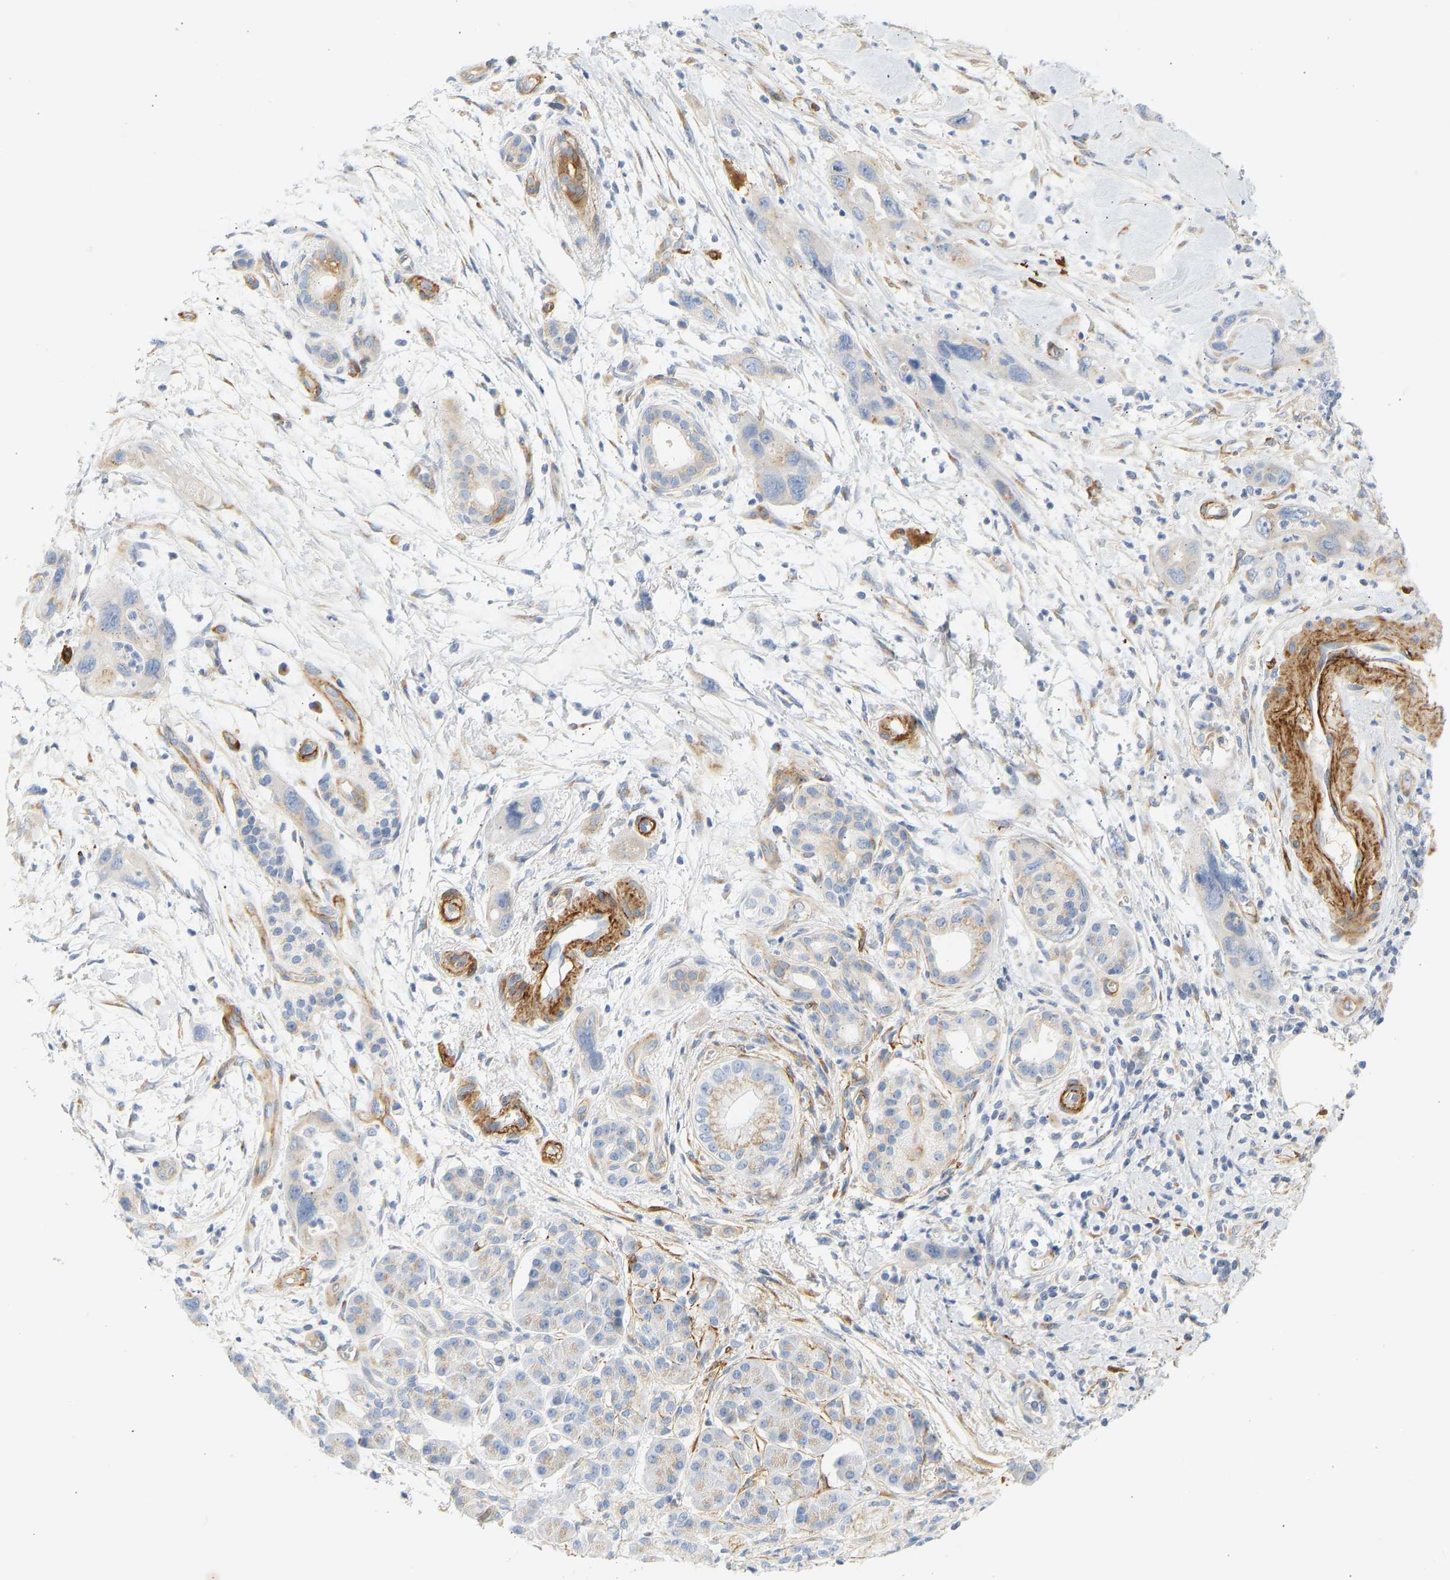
{"staining": {"intensity": "weak", "quantity": "25%-75%", "location": "cytoplasmic/membranous"}, "tissue": "pancreatic cancer", "cell_type": "Tumor cells", "image_type": "cancer", "snomed": [{"axis": "morphology", "description": "Adenocarcinoma, NOS"}, {"axis": "topography", "description": "Pancreas"}], "caption": "Immunohistochemical staining of human pancreatic cancer (adenocarcinoma) demonstrates weak cytoplasmic/membranous protein staining in approximately 25%-75% of tumor cells. (Stains: DAB in brown, nuclei in blue, Microscopy: brightfield microscopy at high magnification).", "gene": "SLC30A7", "patient": {"sex": "female", "age": 70}}